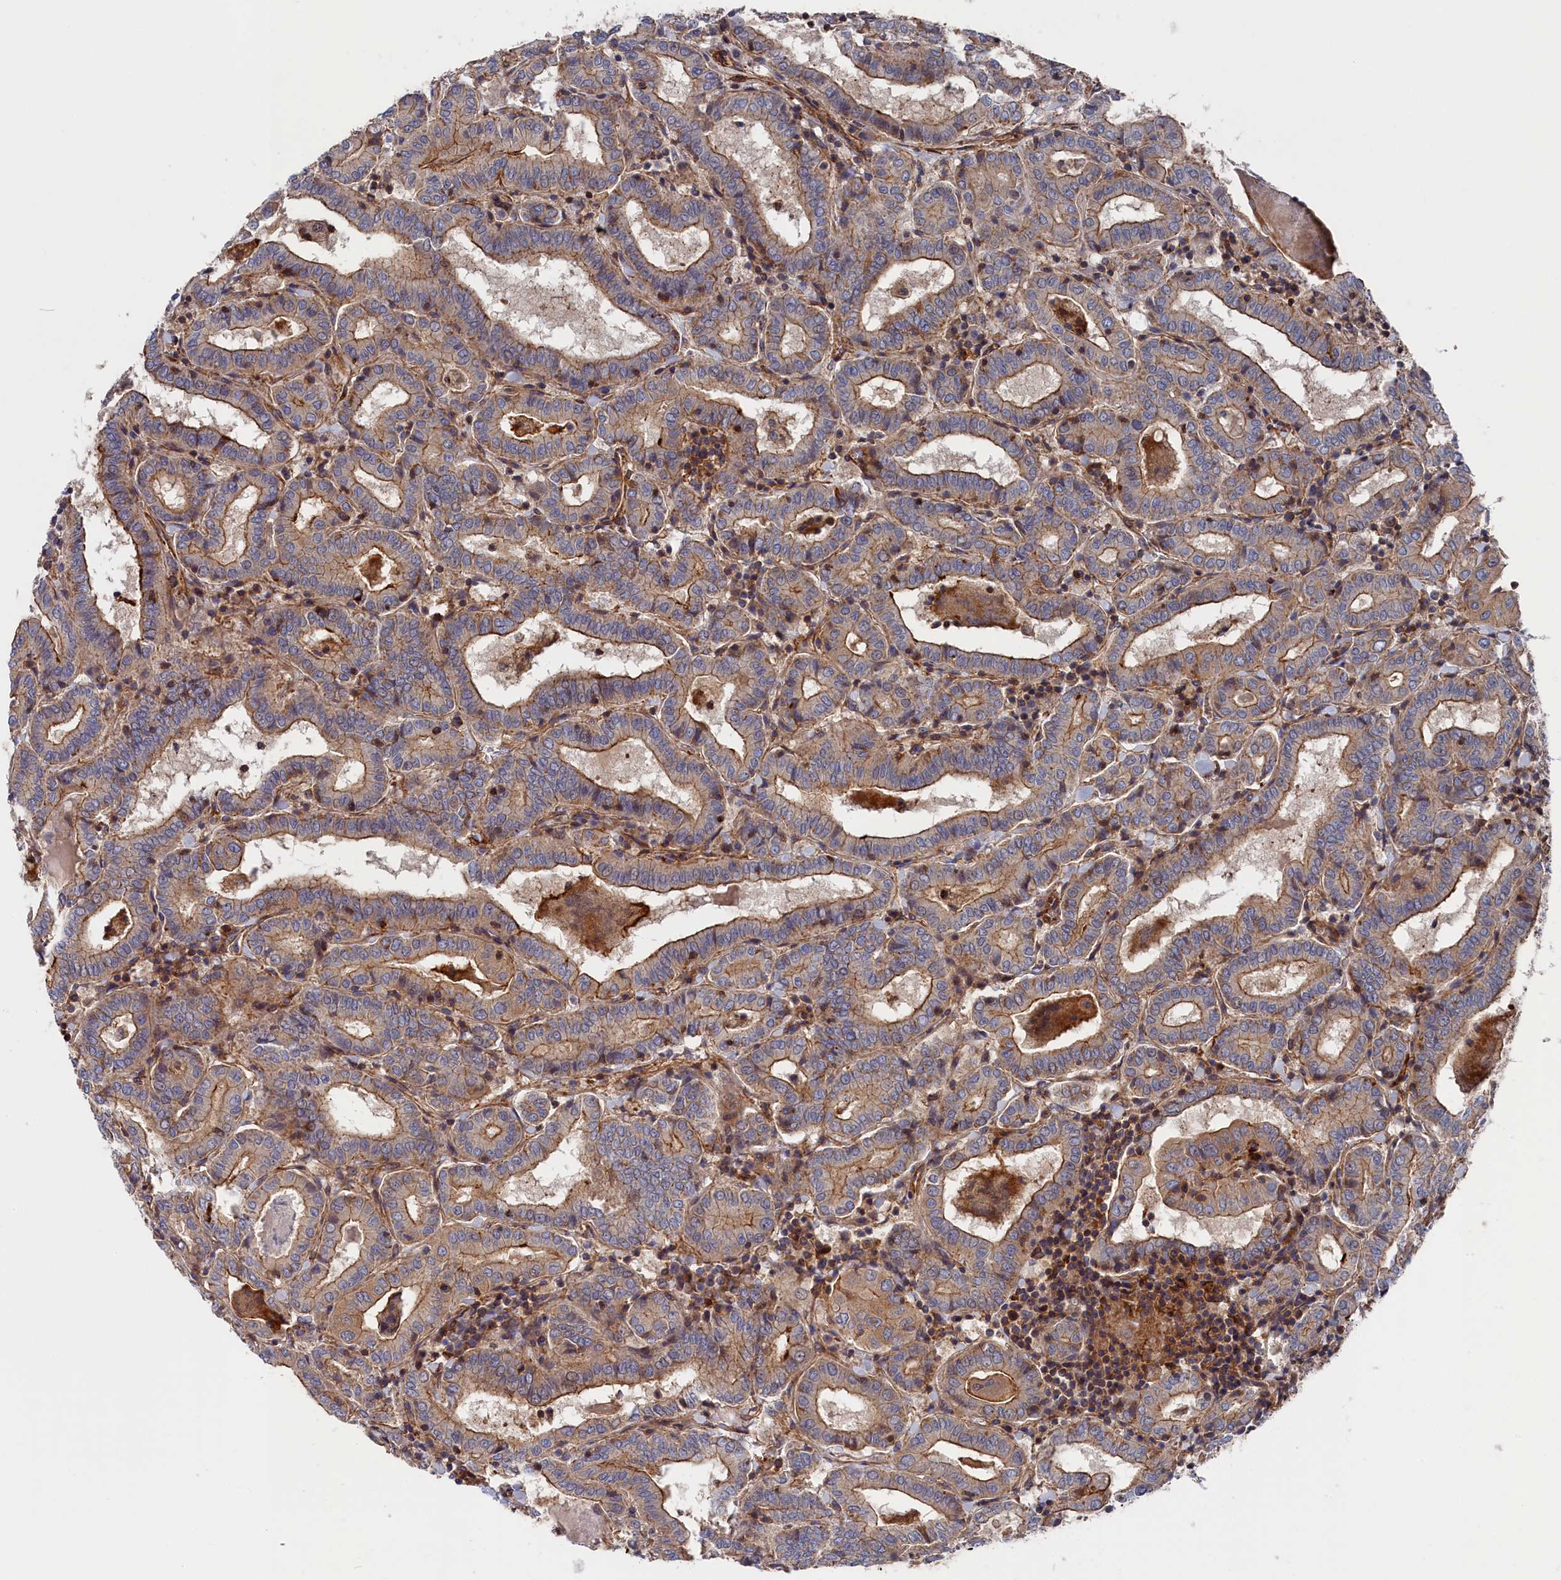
{"staining": {"intensity": "moderate", "quantity": ">75%", "location": "cytoplasmic/membranous"}, "tissue": "thyroid cancer", "cell_type": "Tumor cells", "image_type": "cancer", "snomed": [{"axis": "morphology", "description": "Papillary adenocarcinoma, NOS"}, {"axis": "topography", "description": "Thyroid gland"}], "caption": "This micrograph displays IHC staining of thyroid cancer, with medium moderate cytoplasmic/membranous positivity in about >75% of tumor cells.", "gene": "LDHD", "patient": {"sex": "female", "age": 72}}